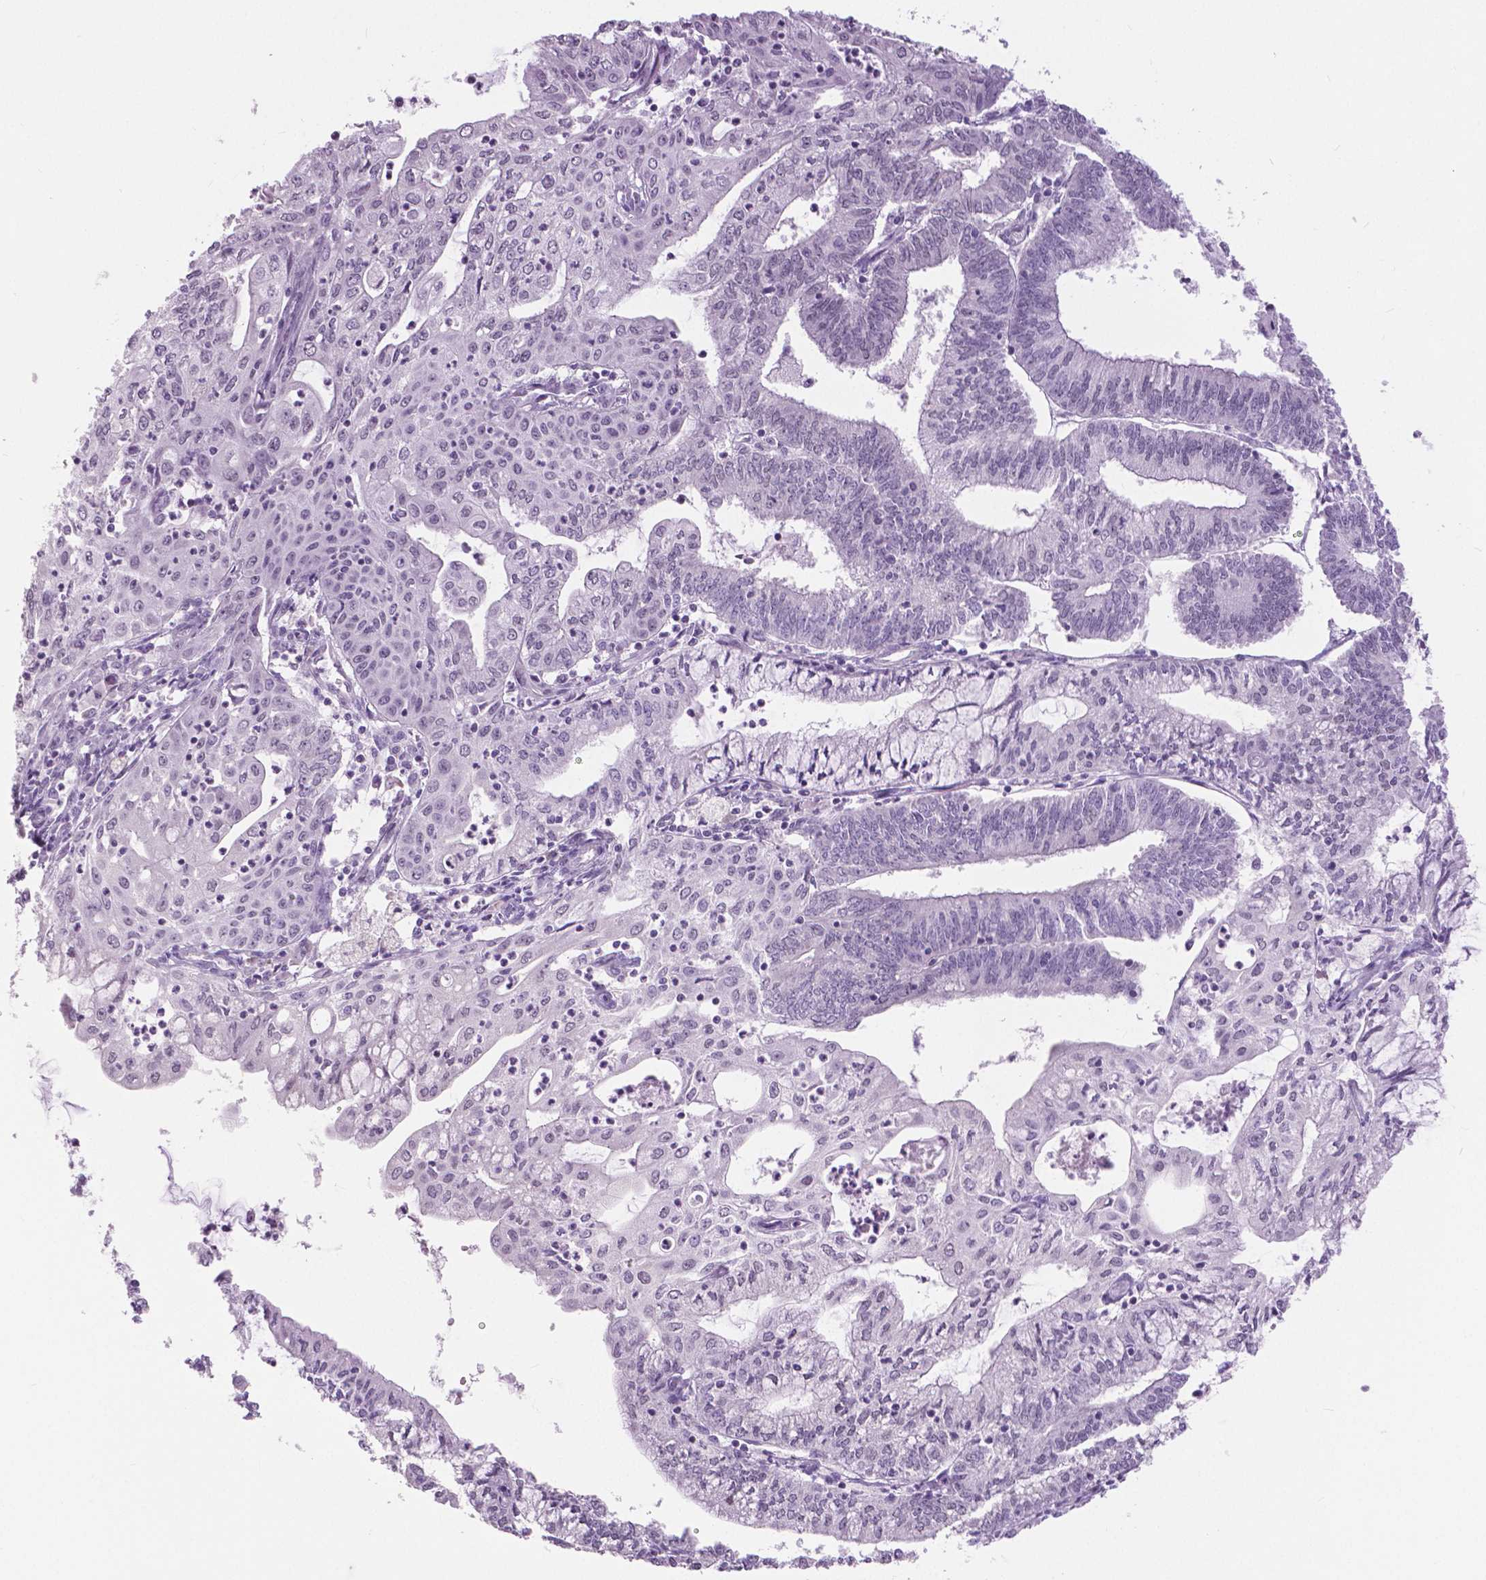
{"staining": {"intensity": "negative", "quantity": "none", "location": "none"}, "tissue": "endometrial cancer", "cell_type": "Tumor cells", "image_type": "cancer", "snomed": [{"axis": "morphology", "description": "Adenocarcinoma, NOS"}, {"axis": "topography", "description": "Endometrium"}], "caption": "Image shows no protein positivity in tumor cells of adenocarcinoma (endometrial) tissue. (Stains: DAB (3,3'-diaminobenzidine) IHC with hematoxylin counter stain, Microscopy: brightfield microscopy at high magnification).", "gene": "MYOM1", "patient": {"sex": "female", "age": 61}}